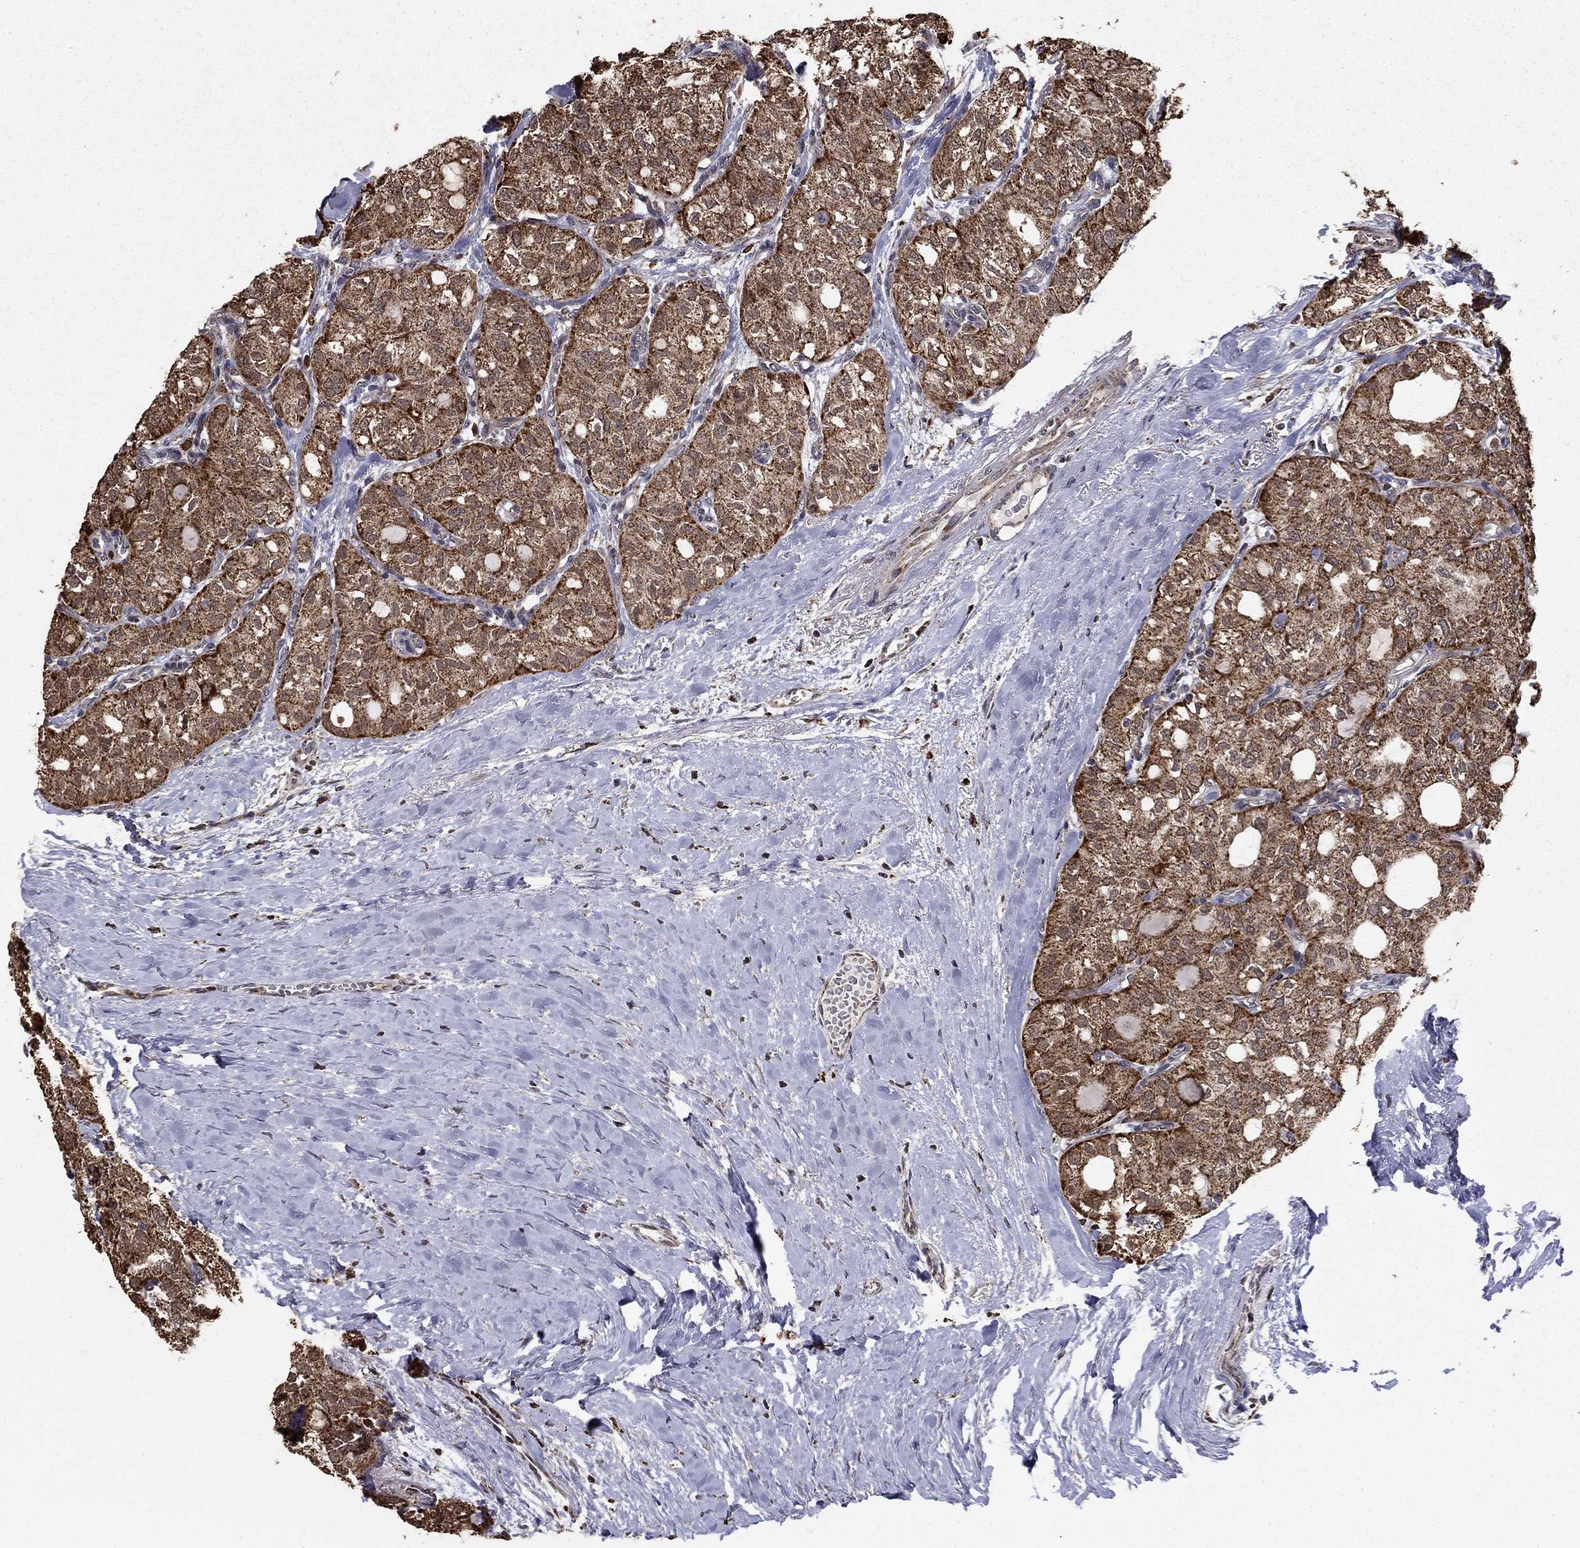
{"staining": {"intensity": "moderate", "quantity": ">75%", "location": "cytoplasmic/membranous"}, "tissue": "thyroid cancer", "cell_type": "Tumor cells", "image_type": "cancer", "snomed": [{"axis": "morphology", "description": "Follicular adenoma carcinoma, NOS"}, {"axis": "topography", "description": "Thyroid gland"}], "caption": "A brown stain highlights moderate cytoplasmic/membranous positivity of a protein in human follicular adenoma carcinoma (thyroid) tumor cells. The staining is performed using DAB brown chromogen to label protein expression. The nuclei are counter-stained blue using hematoxylin.", "gene": "ACOT13", "patient": {"sex": "male", "age": 75}}